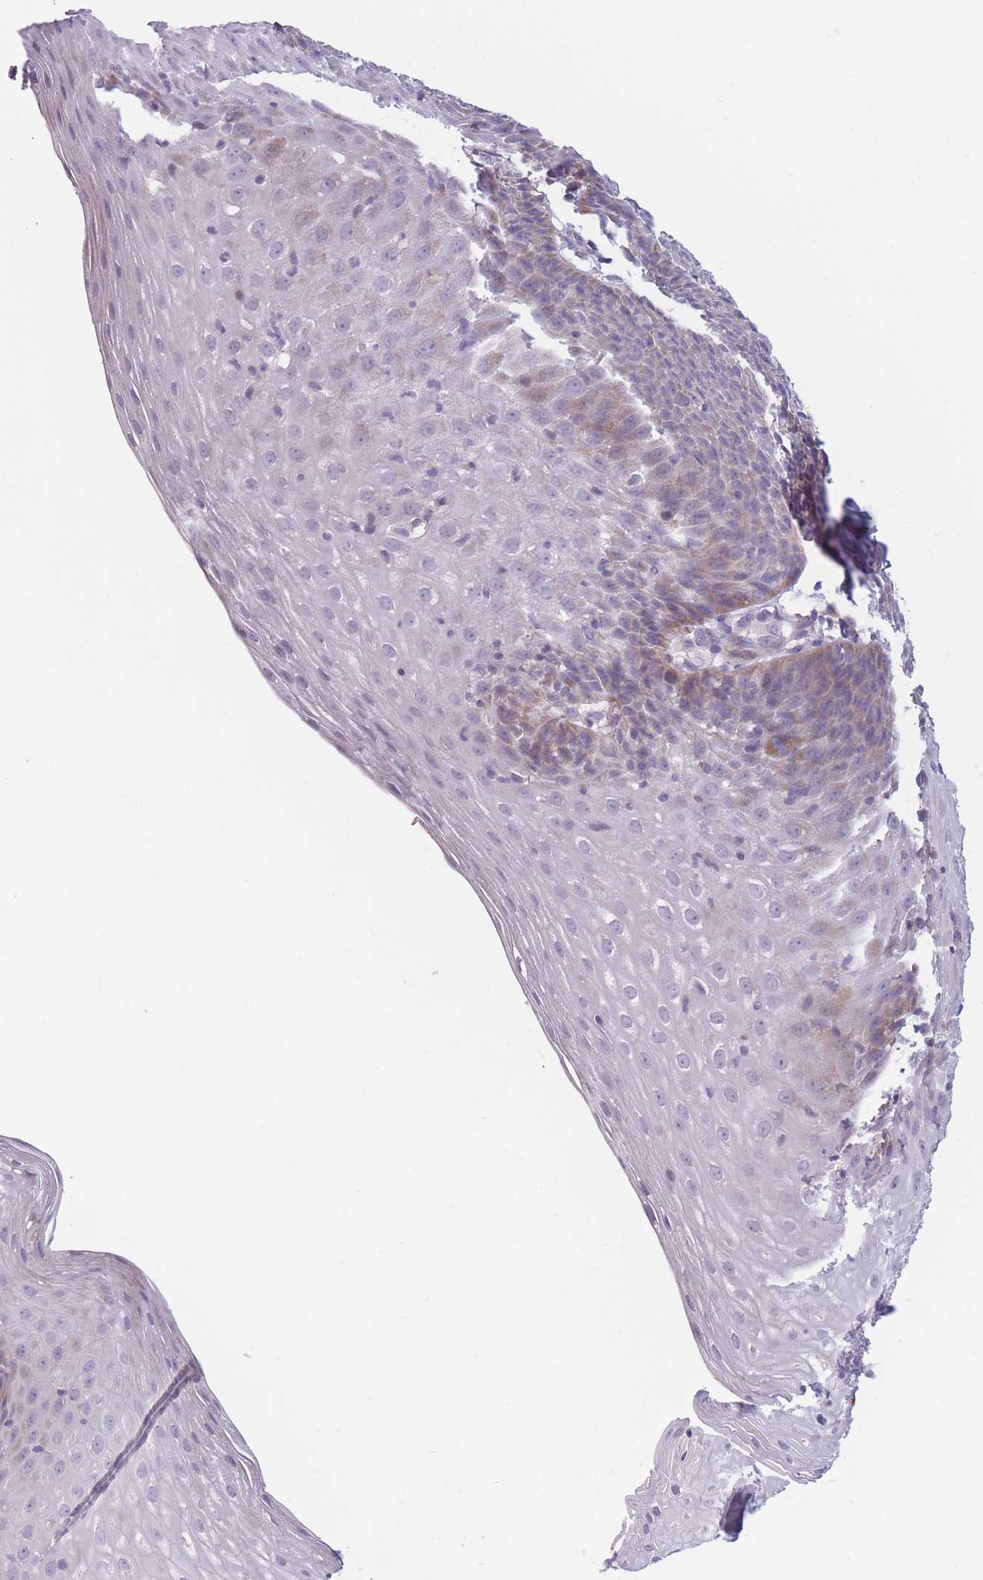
{"staining": {"intensity": "moderate", "quantity": "<25%", "location": "cytoplasmic/membranous"}, "tissue": "esophagus", "cell_type": "Squamous epithelial cells", "image_type": "normal", "snomed": [{"axis": "morphology", "description": "Normal tissue, NOS"}, {"axis": "topography", "description": "Esophagus"}], "caption": "Immunohistochemical staining of unremarkable human esophagus demonstrates moderate cytoplasmic/membranous protein positivity in about <25% of squamous epithelial cells. The protein of interest is shown in brown color, while the nuclei are stained blue.", "gene": "SLC7A6", "patient": {"sex": "female", "age": 61}}